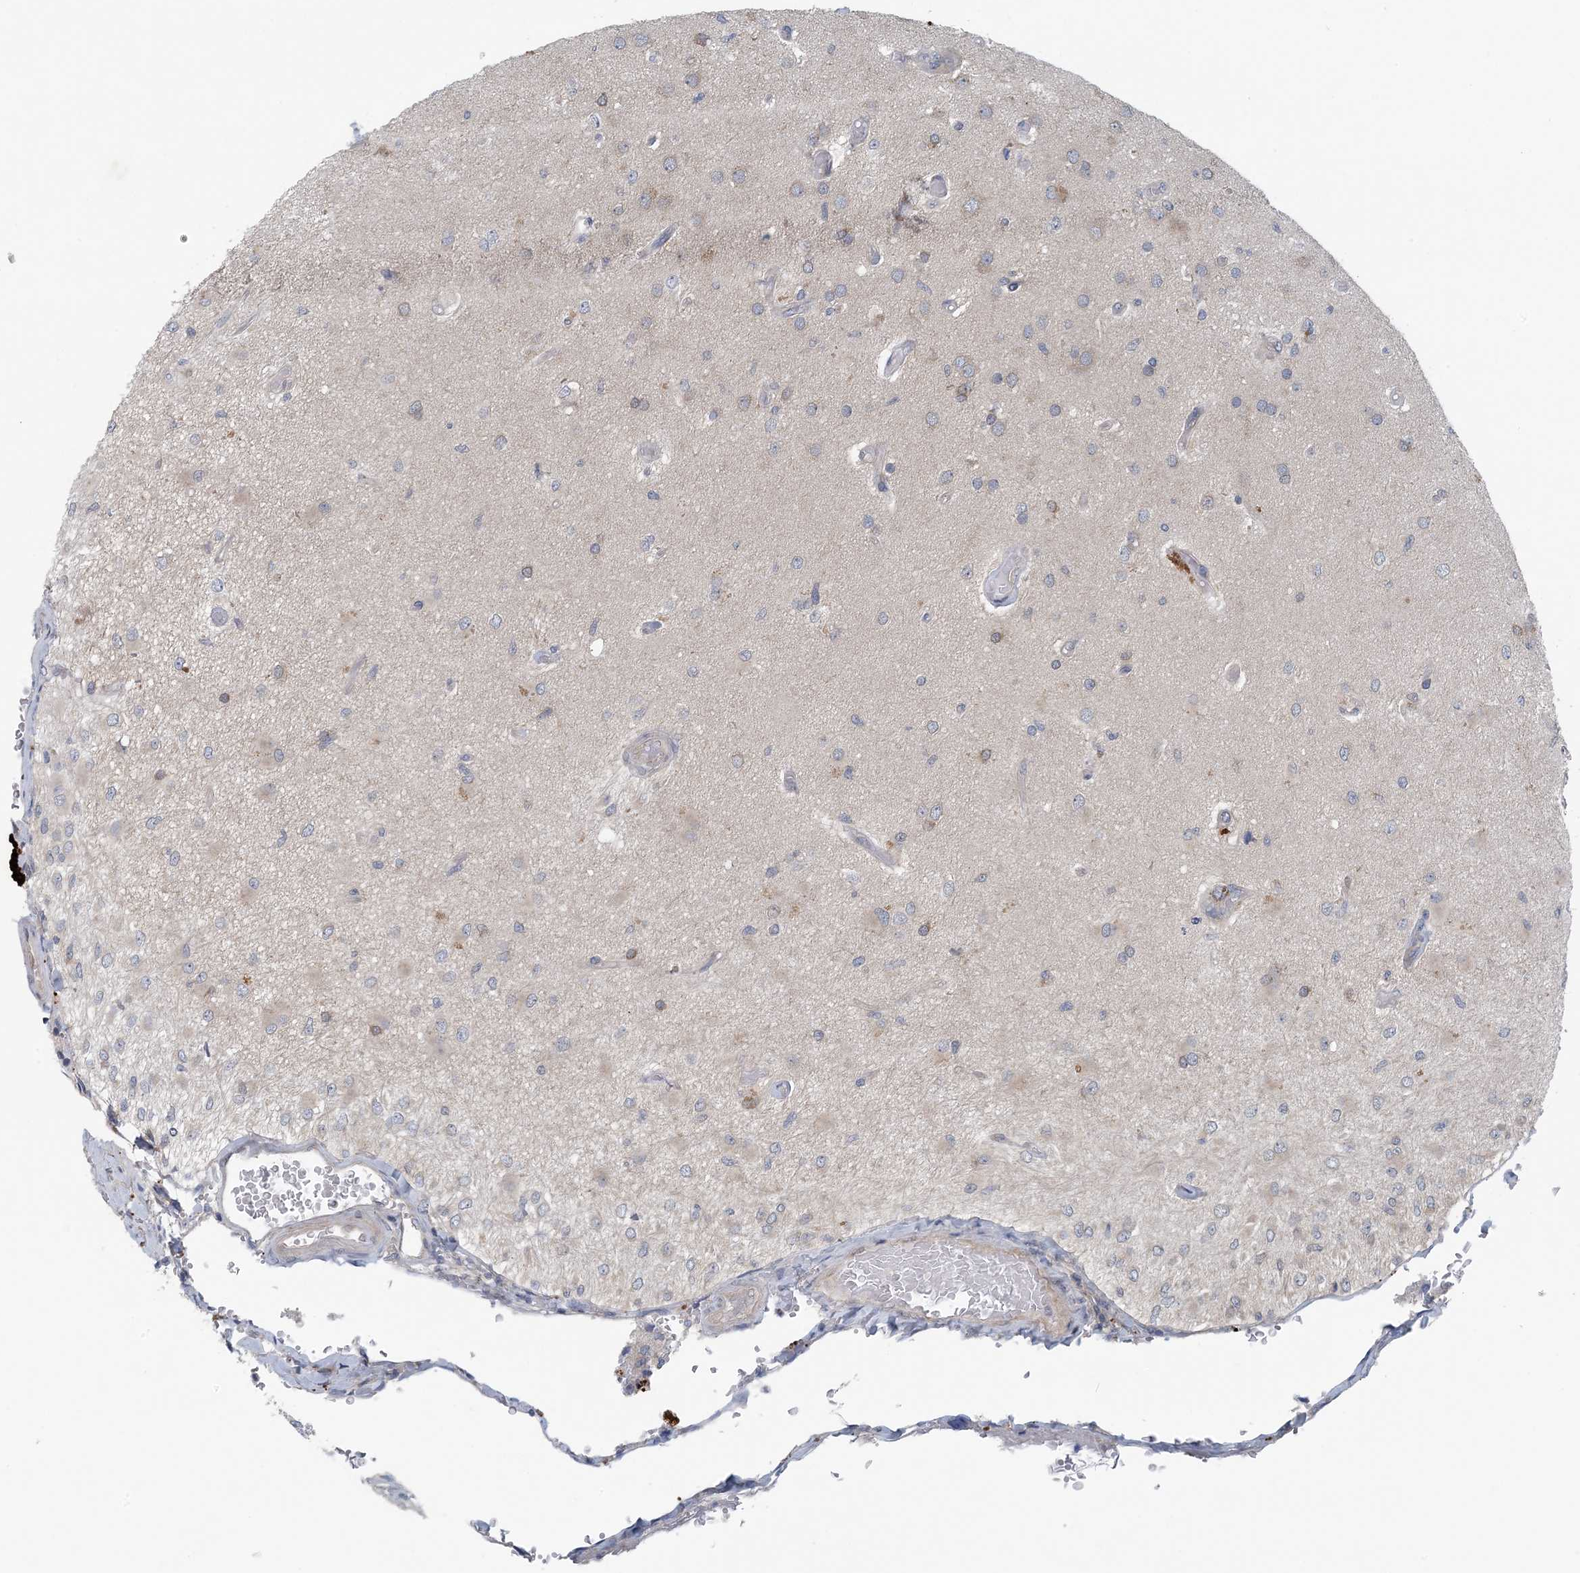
{"staining": {"intensity": "negative", "quantity": "none", "location": "none"}, "tissue": "glioma", "cell_type": "Tumor cells", "image_type": "cancer", "snomed": [{"axis": "morphology", "description": "Normal tissue, NOS"}, {"axis": "morphology", "description": "Glioma, malignant, High grade"}, {"axis": "topography", "description": "Cerebral cortex"}], "caption": "The IHC image has no significant positivity in tumor cells of glioma tissue. (Immunohistochemistry (ihc), brightfield microscopy, high magnification).", "gene": "HIKESHI", "patient": {"sex": "male", "age": 77}}